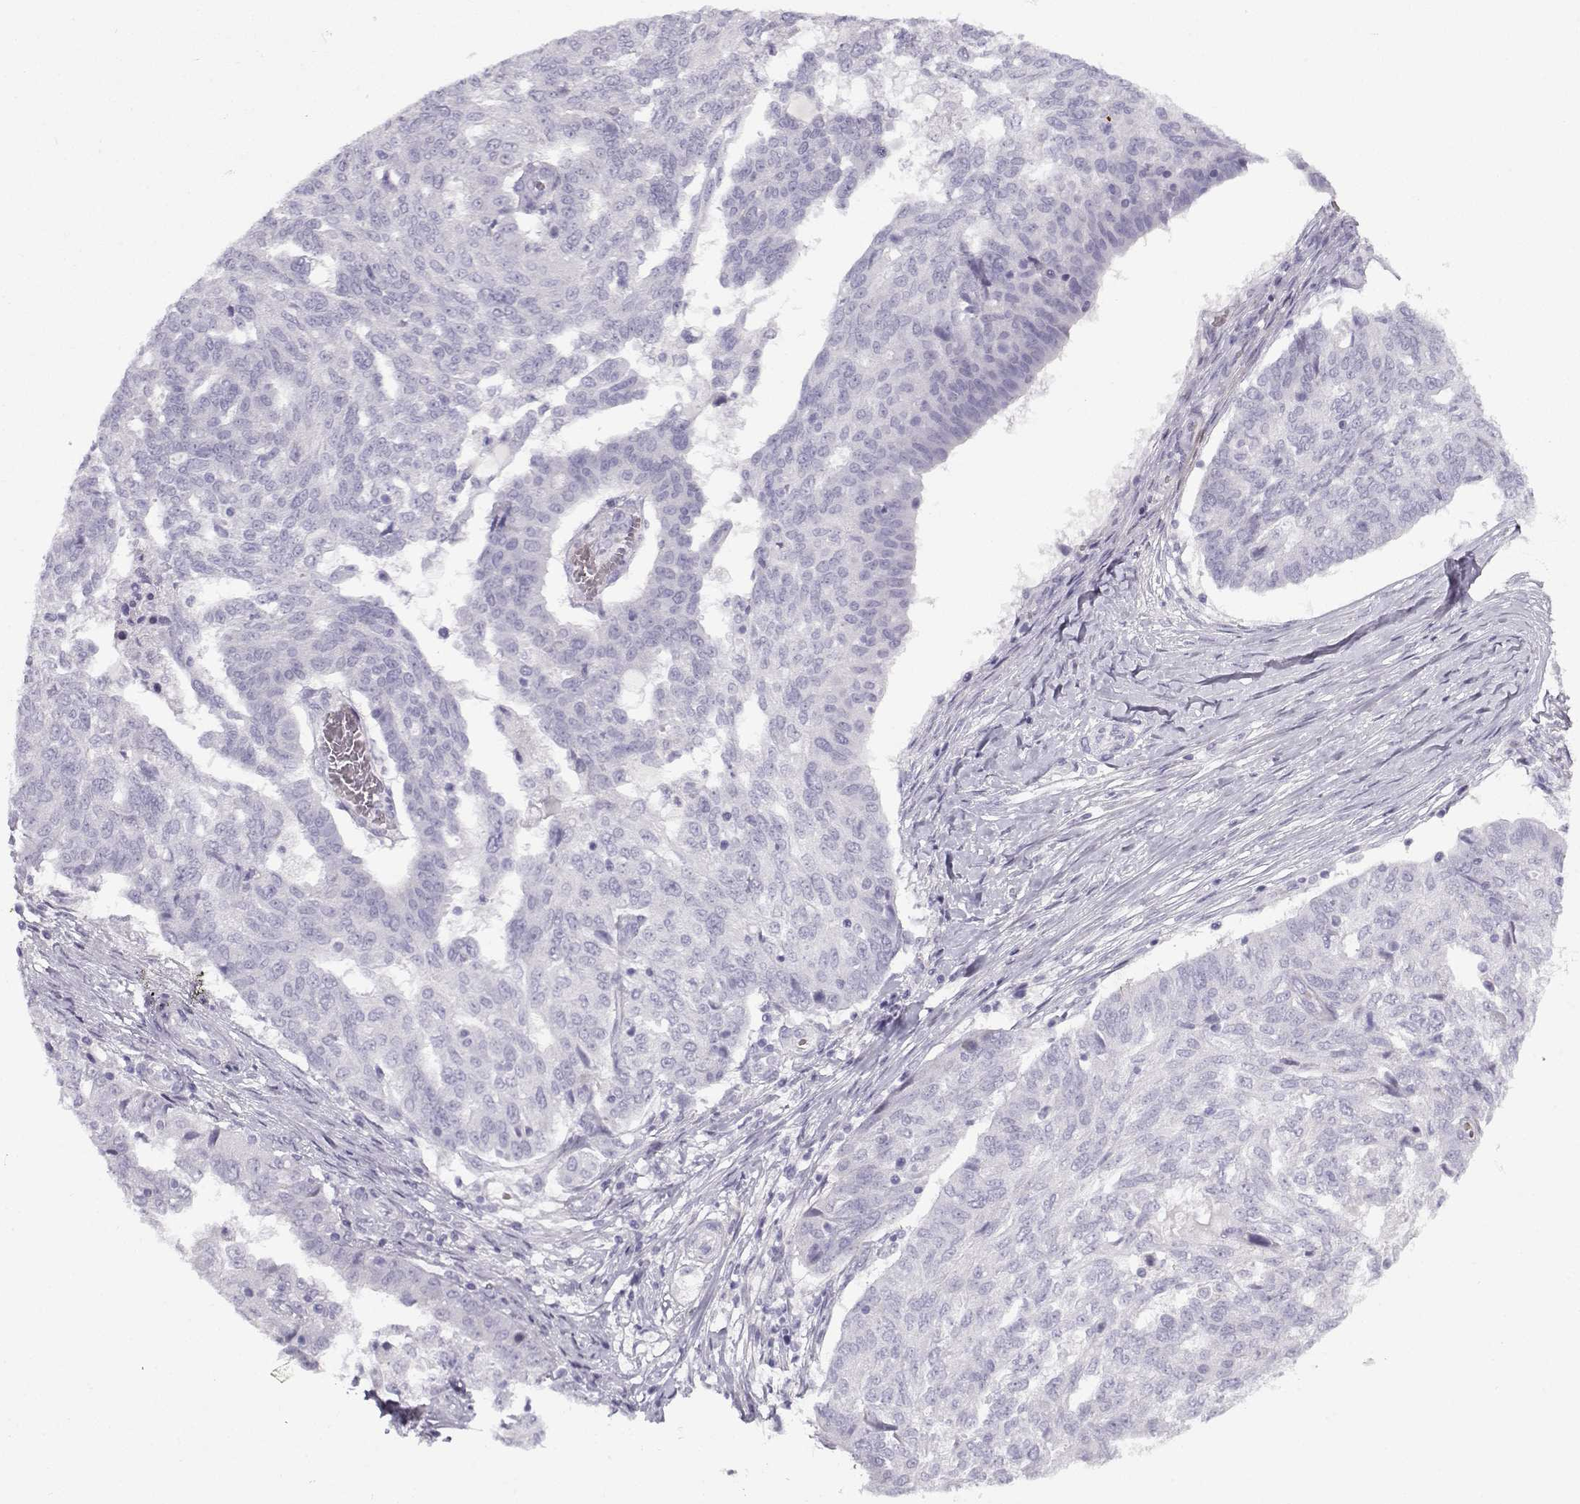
{"staining": {"intensity": "negative", "quantity": "none", "location": "none"}, "tissue": "ovarian cancer", "cell_type": "Tumor cells", "image_type": "cancer", "snomed": [{"axis": "morphology", "description": "Cystadenocarcinoma, serous, NOS"}, {"axis": "topography", "description": "Ovary"}], "caption": "This is an immunohistochemistry (IHC) photomicrograph of human ovarian cancer (serous cystadenocarcinoma). There is no expression in tumor cells.", "gene": "GTSF1L", "patient": {"sex": "female", "age": 67}}